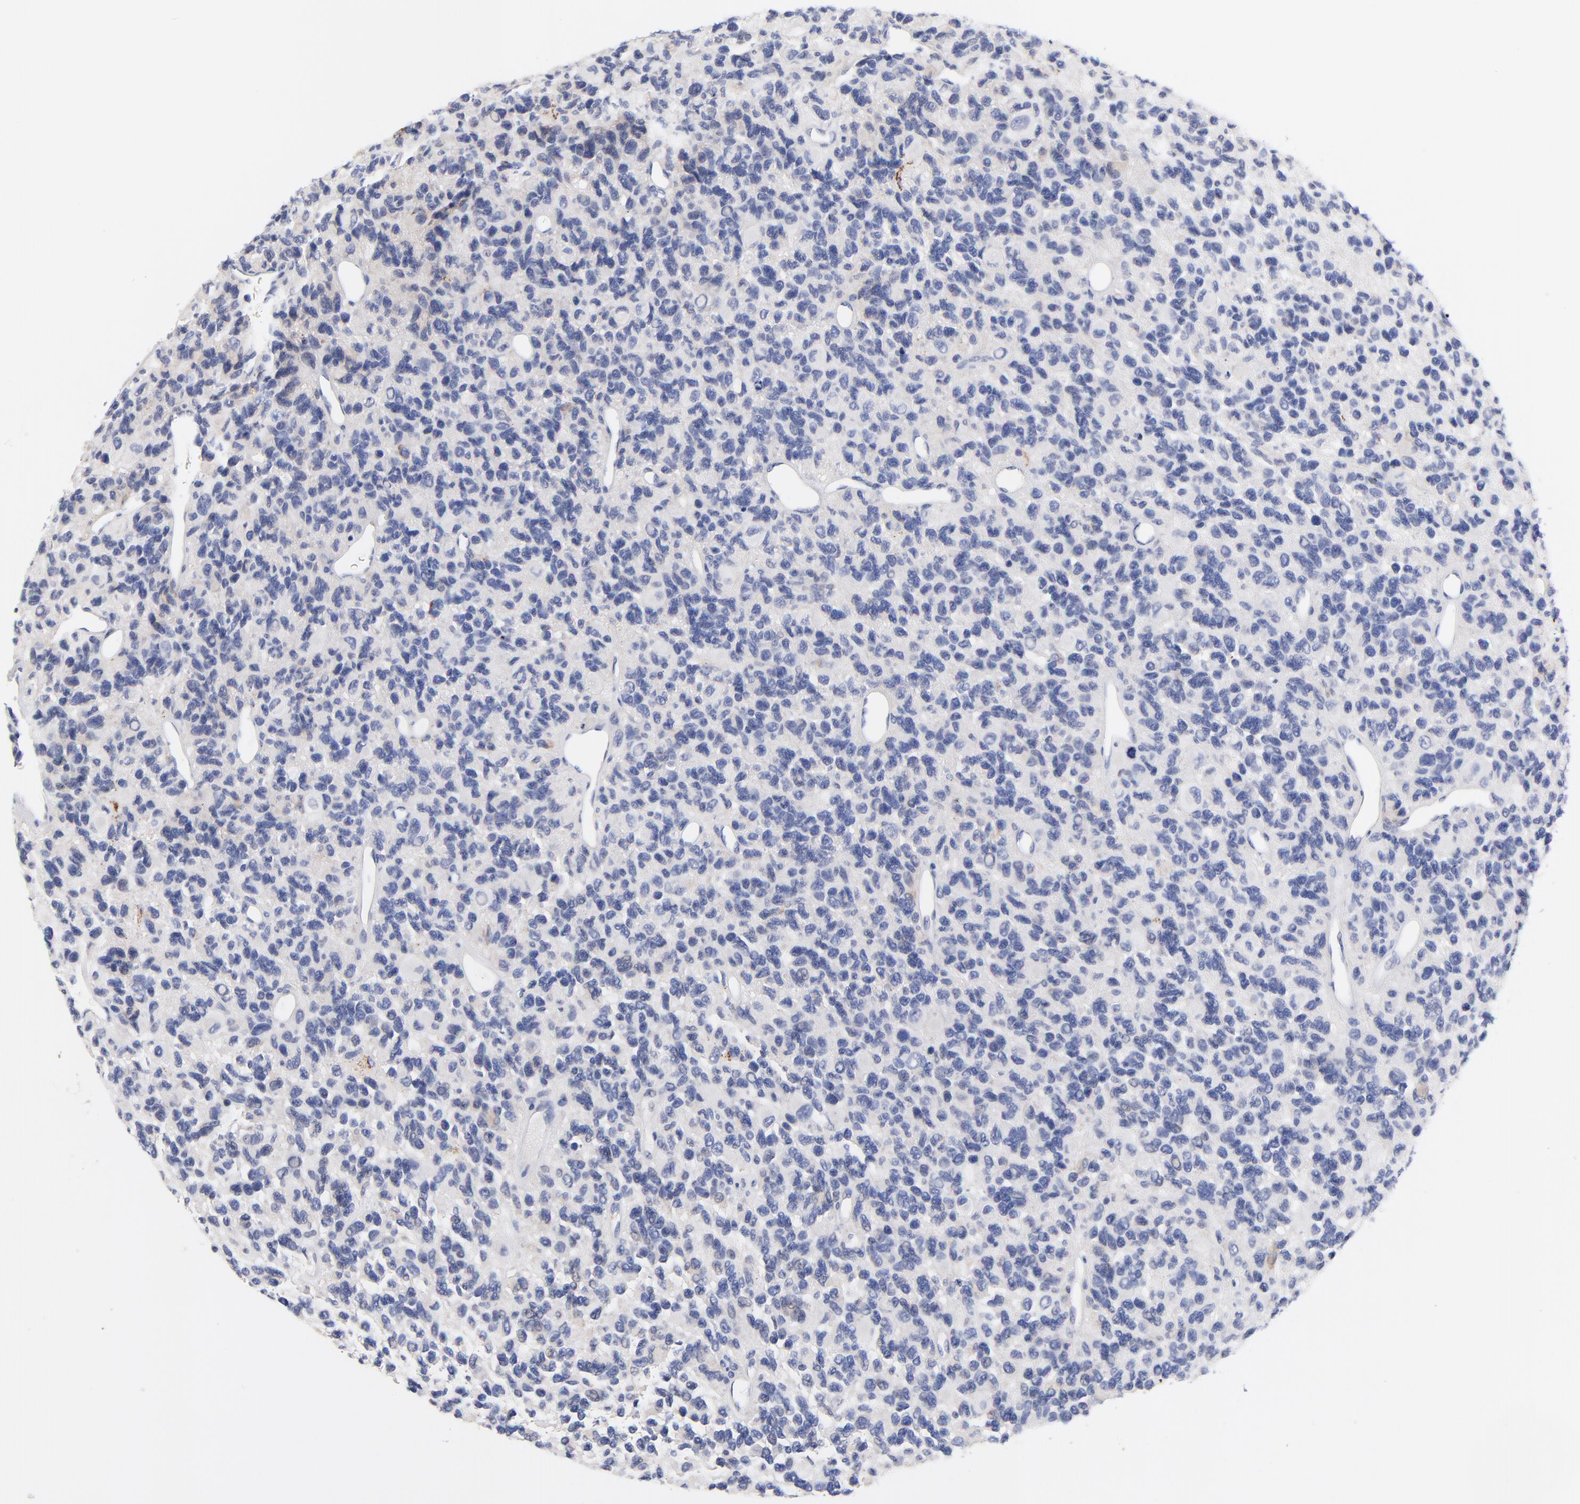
{"staining": {"intensity": "negative", "quantity": "none", "location": "none"}, "tissue": "glioma", "cell_type": "Tumor cells", "image_type": "cancer", "snomed": [{"axis": "morphology", "description": "Glioma, malignant, High grade"}, {"axis": "topography", "description": "Brain"}], "caption": "A high-resolution photomicrograph shows immunohistochemistry (IHC) staining of glioma, which demonstrates no significant staining in tumor cells.", "gene": "FBXO10", "patient": {"sex": "male", "age": 77}}